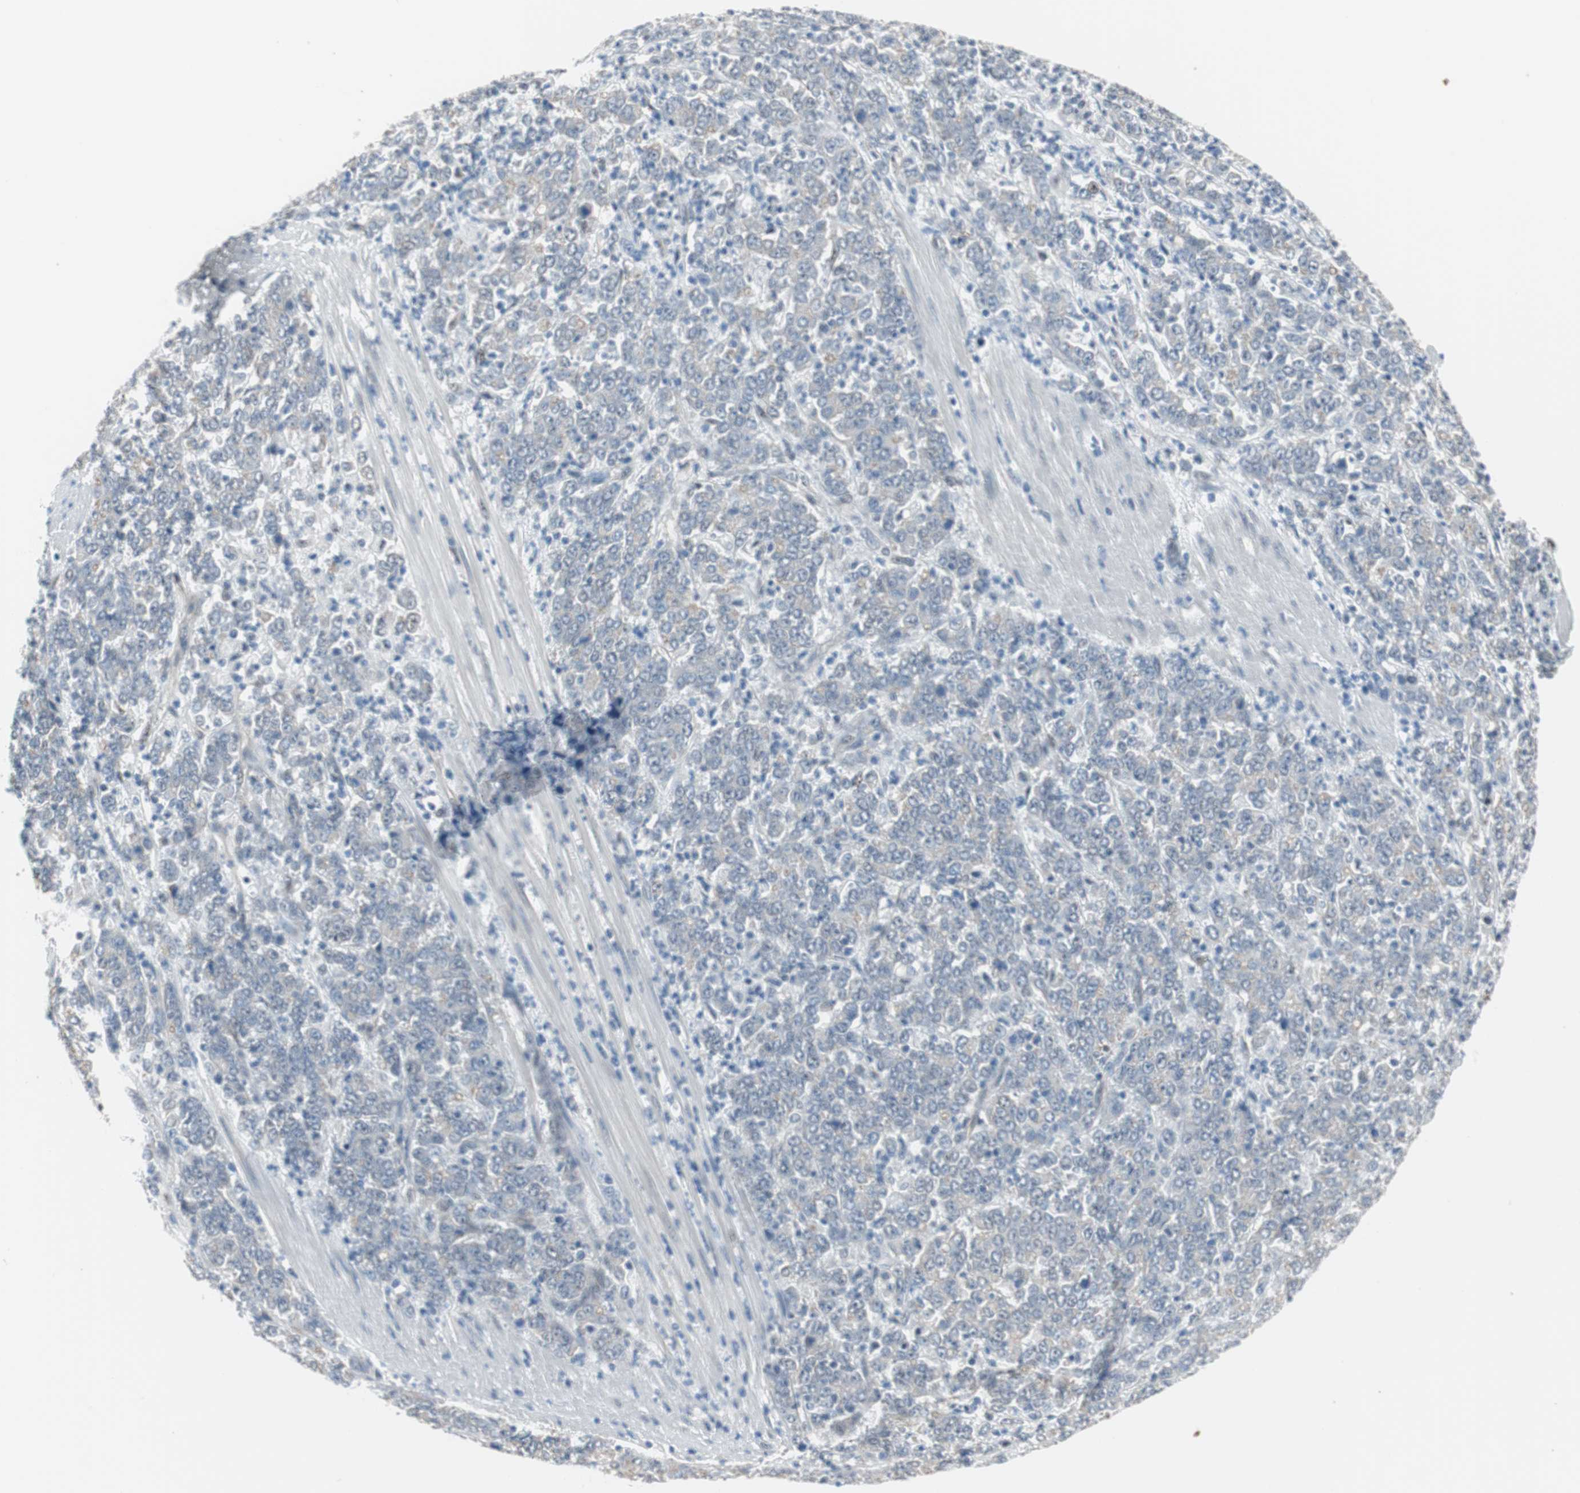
{"staining": {"intensity": "weak", "quantity": "<25%", "location": "cytoplasmic/membranous"}, "tissue": "stomach cancer", "cell_type": "Tumor cells", "image_type": "cancer", "snomed": [{"axis": "morphology", "description": "Adenocarcinoma, NOS"}, {"axis": "topography", "description": "Stomach, lower"}], "caption": "Human stomach cancer (adenocarcinoma) stained for a protein using immunohistochemistry reveals no staining in tumor cells.", "gene": "PML", "patient": {"sex": "female", "age": 71}}